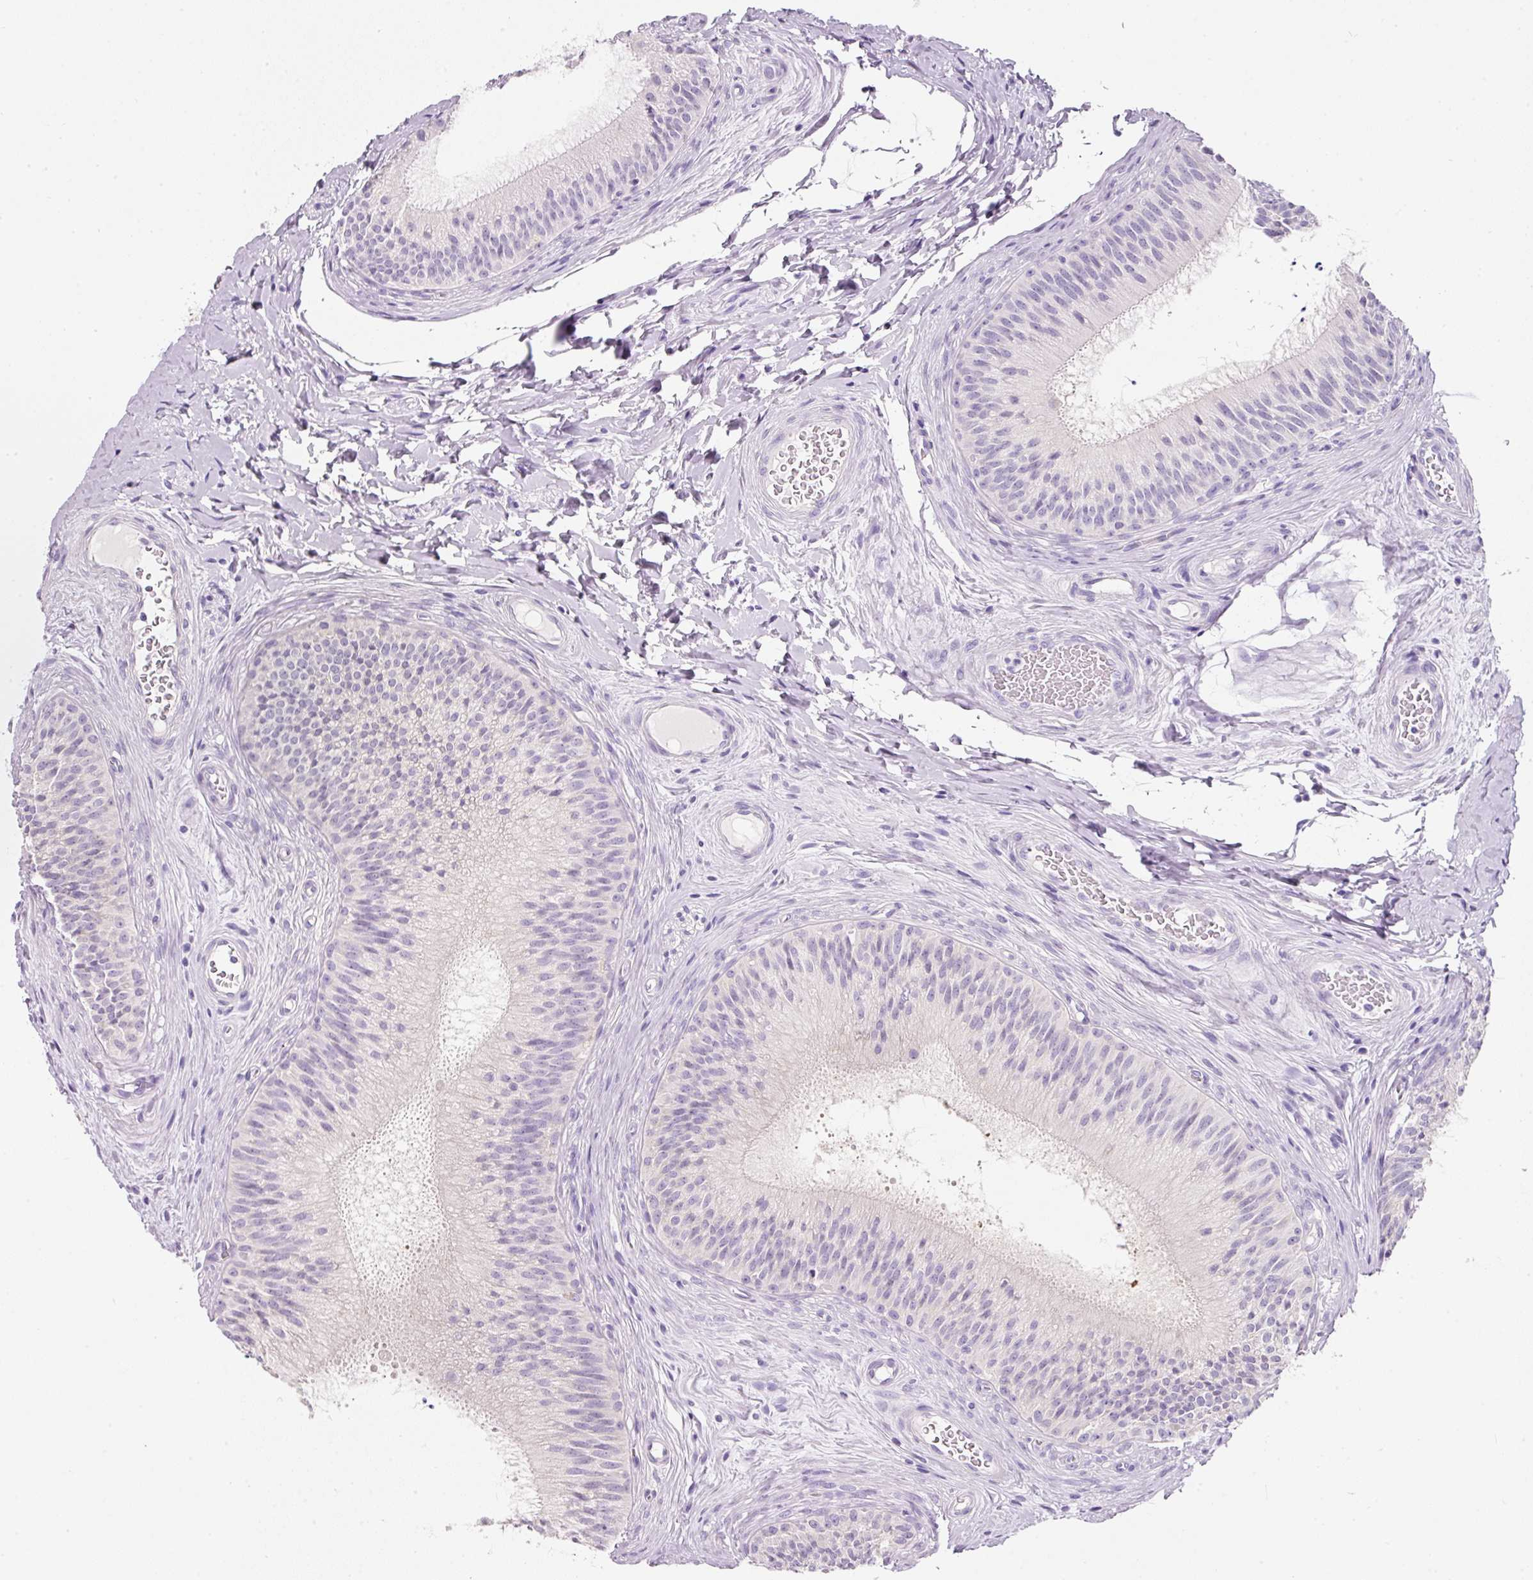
{"staining": {"intensity": "negative", "quantity": "none", "location": "none"}, "tissue": "epididymis", "cell_type": "Glandular cells", "image_type": "normal", "snomed": [{"axis": "morphology", "description": "Normal tissue, NOS"}, {"axis": "topography", "description": "Epididymis"}], "caption": "An IHC photomicrograph of unremarkable epididymis is shown. There is no staining in glandular cells of epididymis. The staining is performed using DAB brown chromogen with nuclei counter-stained in using hematoxylin.", "gene": "SLC2A2", "patient": {"sex": "male", "age": 24}}